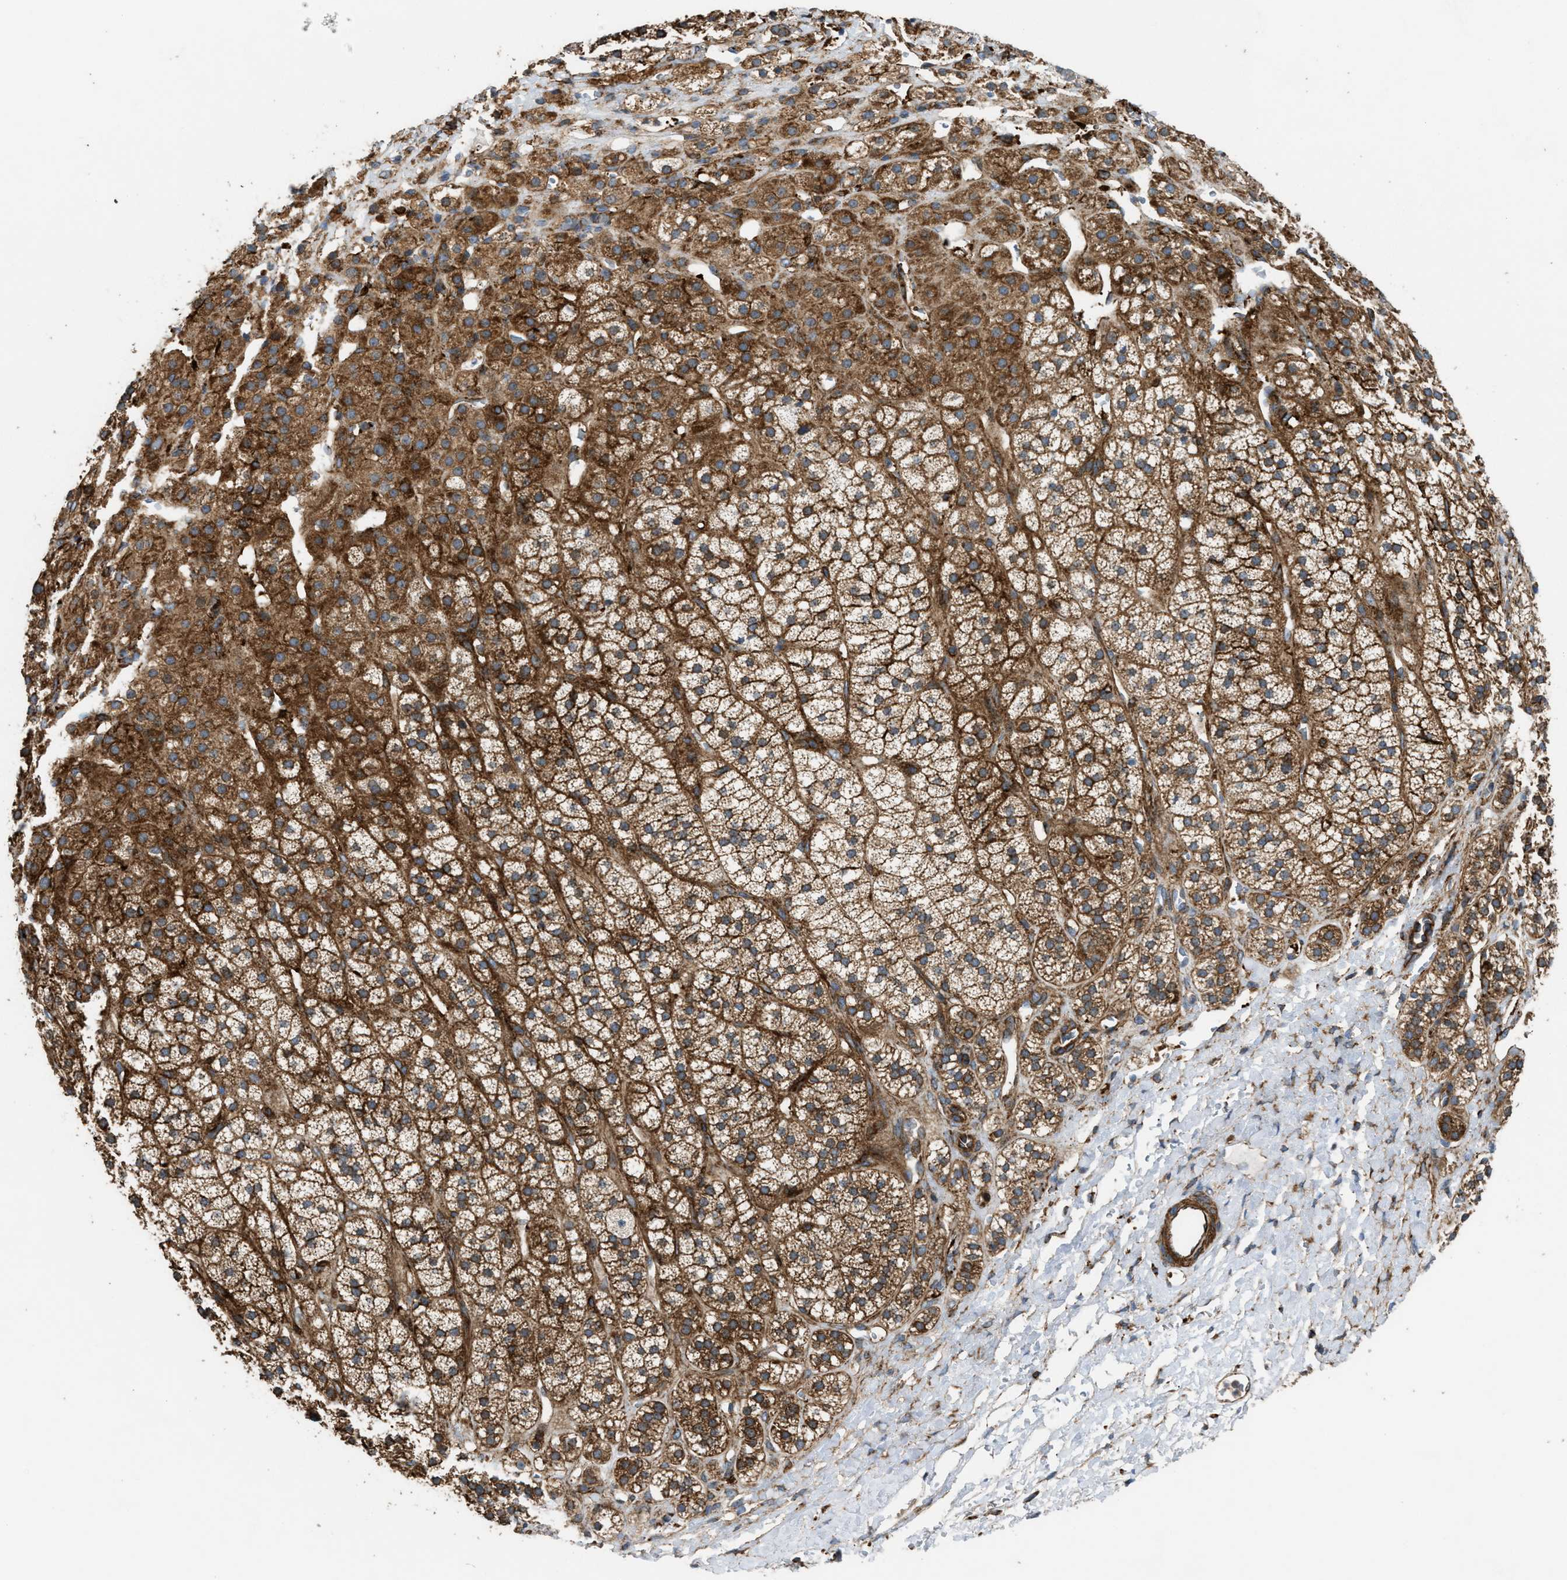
{"staining": {"intensity": "strong", "quantity": ">75%", "location": "cytoplasmic/membranous"}, "tissue": "adrenal gland", "cell_type": "Glandular cells", "image_type": "normal", "snomed": [{"axis": "morphology", "description": "Normal tissue, NOS"}, {"axis": "topography", "description": "Adrenal gland"}], "caption": "This is a histology image of immunohistochemistry staining of unremarkable adrenal gland, which shows strong staining in the cytoplasmic/membranous of glandular cells.", "gene": "EGLN1", "patient": {"sex": "male", "age": 56}}